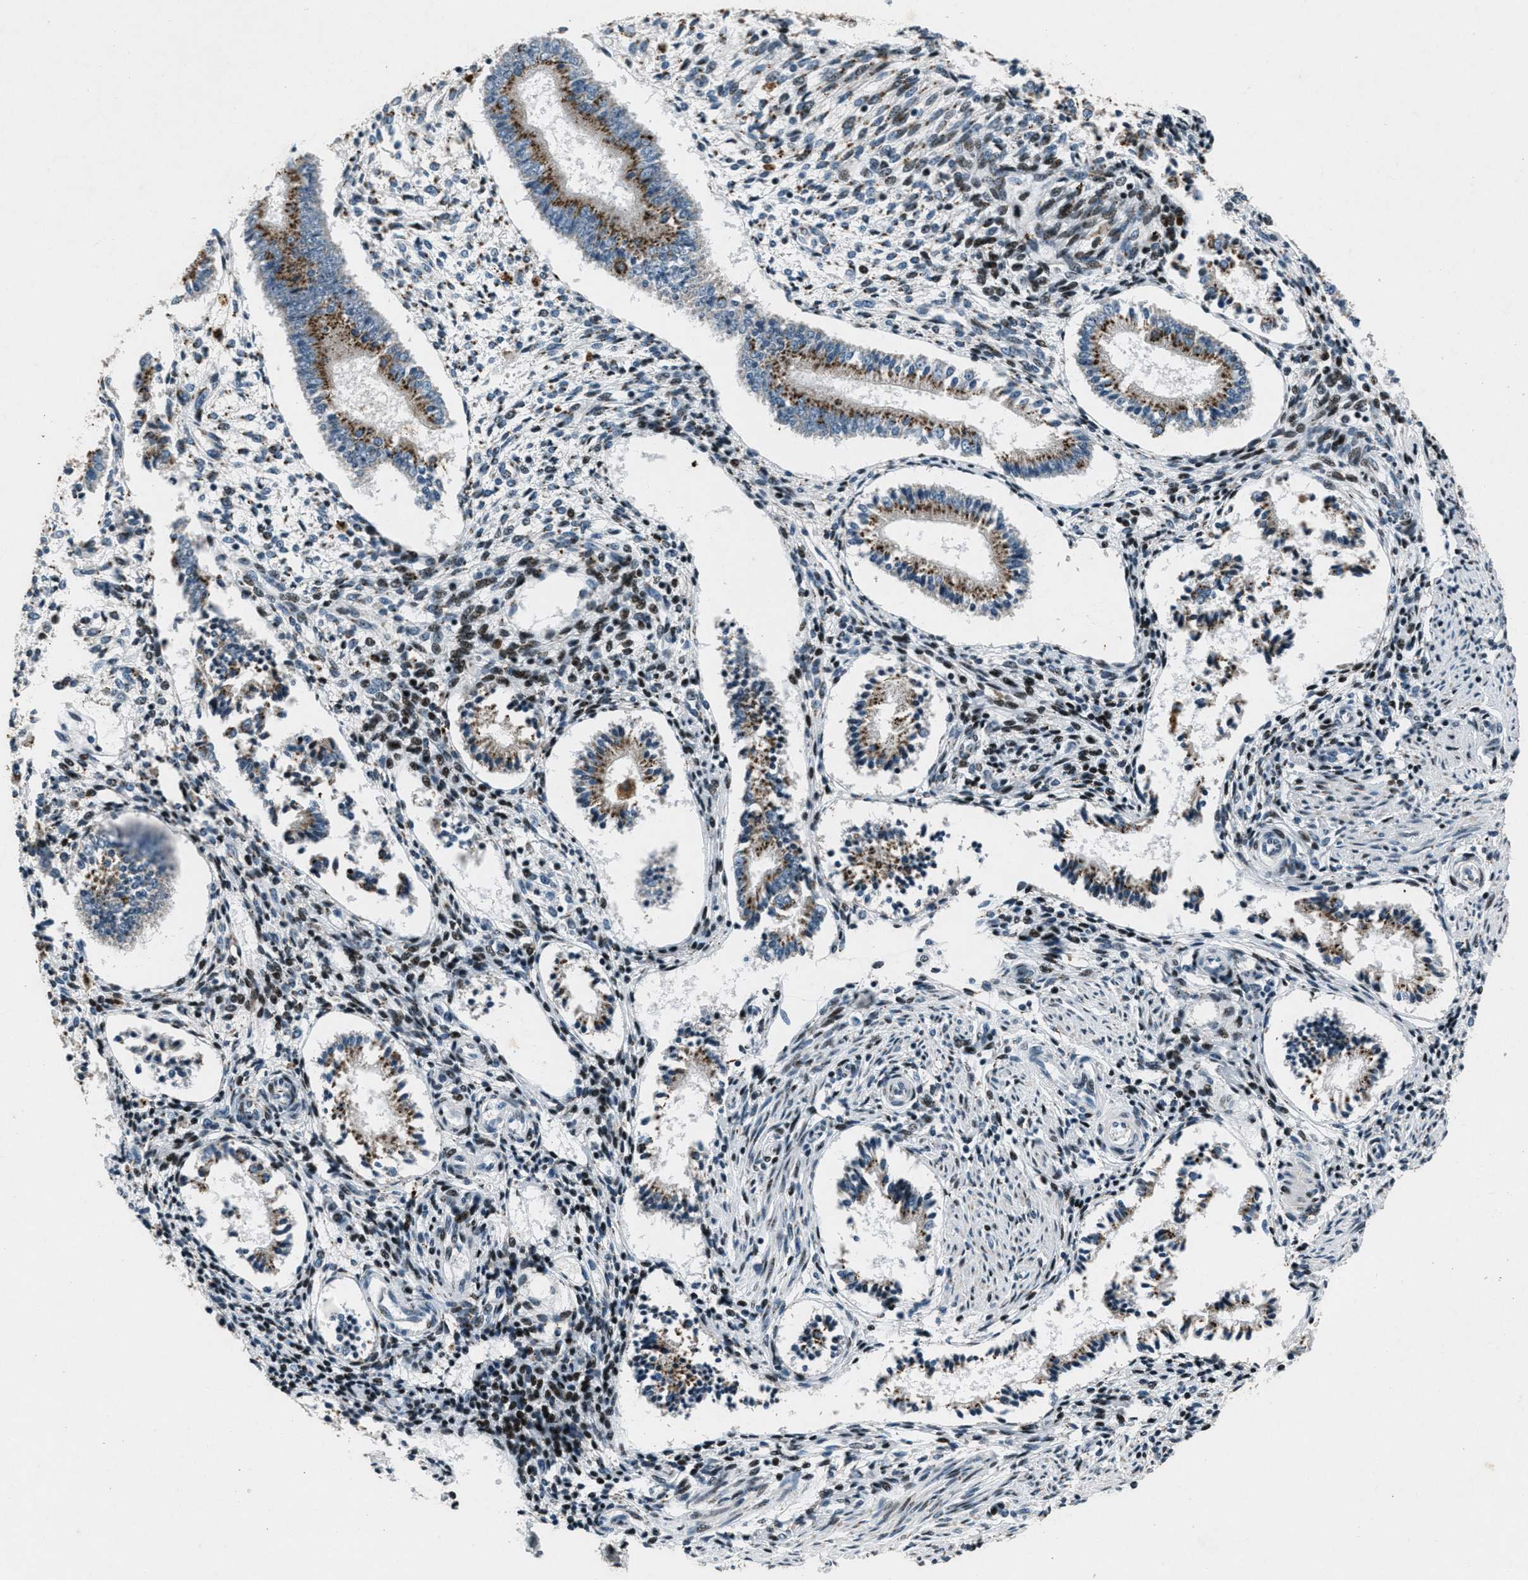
{"staining": {"intensity": "moderate", "quantity": "<25%", "location": "nuclear"}, "tissue": "endometrium", "cell_type": "Cells in endometrial stroma", "image_type": "normal", "snomed": [{"axis": "morphology", "description": "Normal tissue, NOS"}, {"axis": "topography", "description": "Endometrium"}], "caption": "Approximately <25% of cells in endometrial stroma in unremarkable human endometrium exhibit moderate nuclear protein expression as visualized by brown immunohistochemical staining.", "gene": "GPC6", "patient": {"sex": "female", "age": 42}}